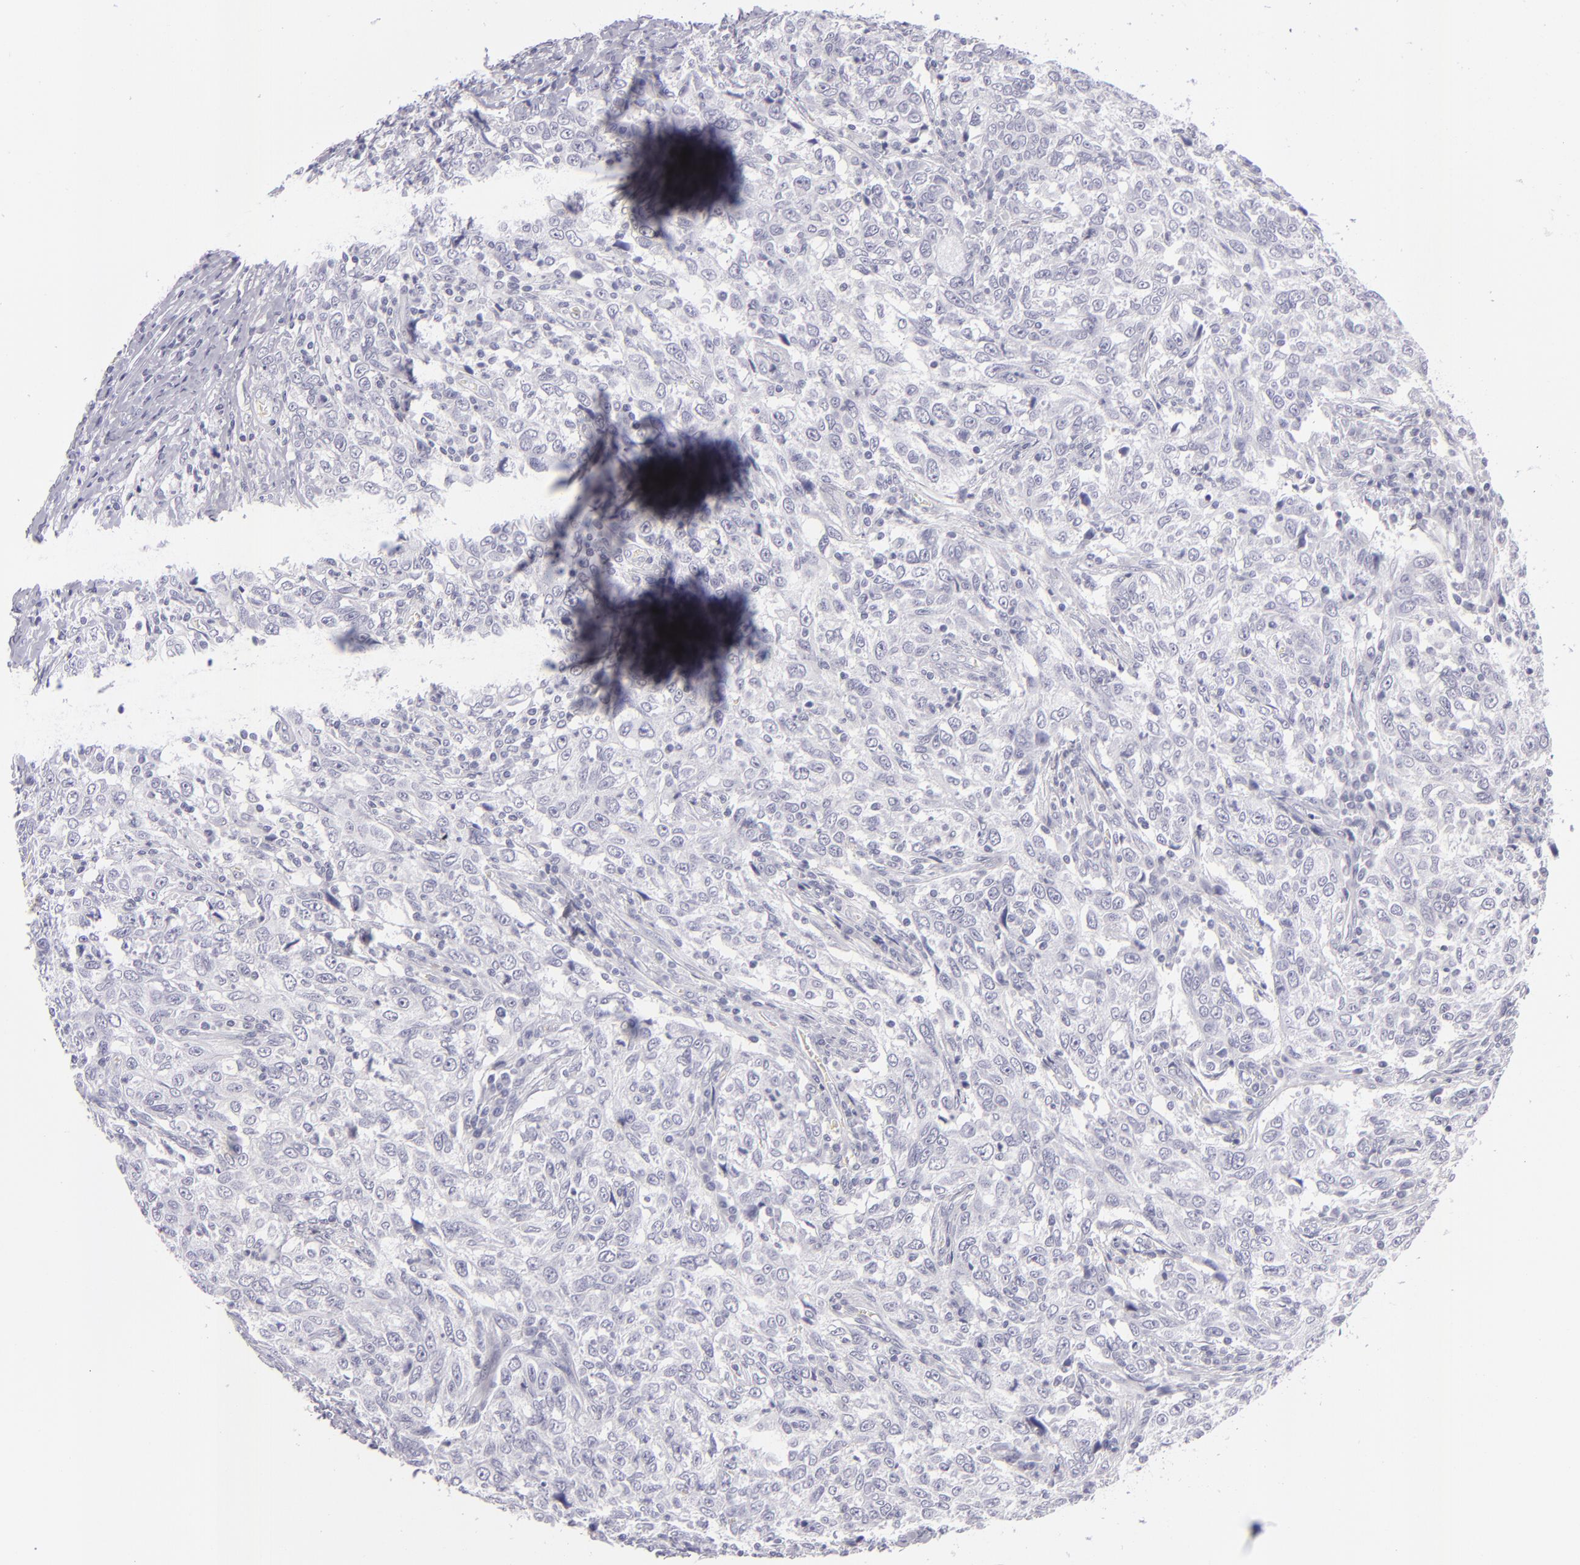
{"staining": {"intensity": "negative", "quantity": "none", "location": "none"}, "tissue": "breast cancer", "cell_type": "Tumor cells", "image_type": "cancer", "snomed": [{"axis": "morphology", "description": "Duct carcinoma"}, {"axis": "topography", "description": "Breast"}], "caption": "There is no significant staining in tumor cells of breast cancer (intraductal carcinoma).", "gene": "VIL1", "patient": {"sex": "female", "age": 50}}